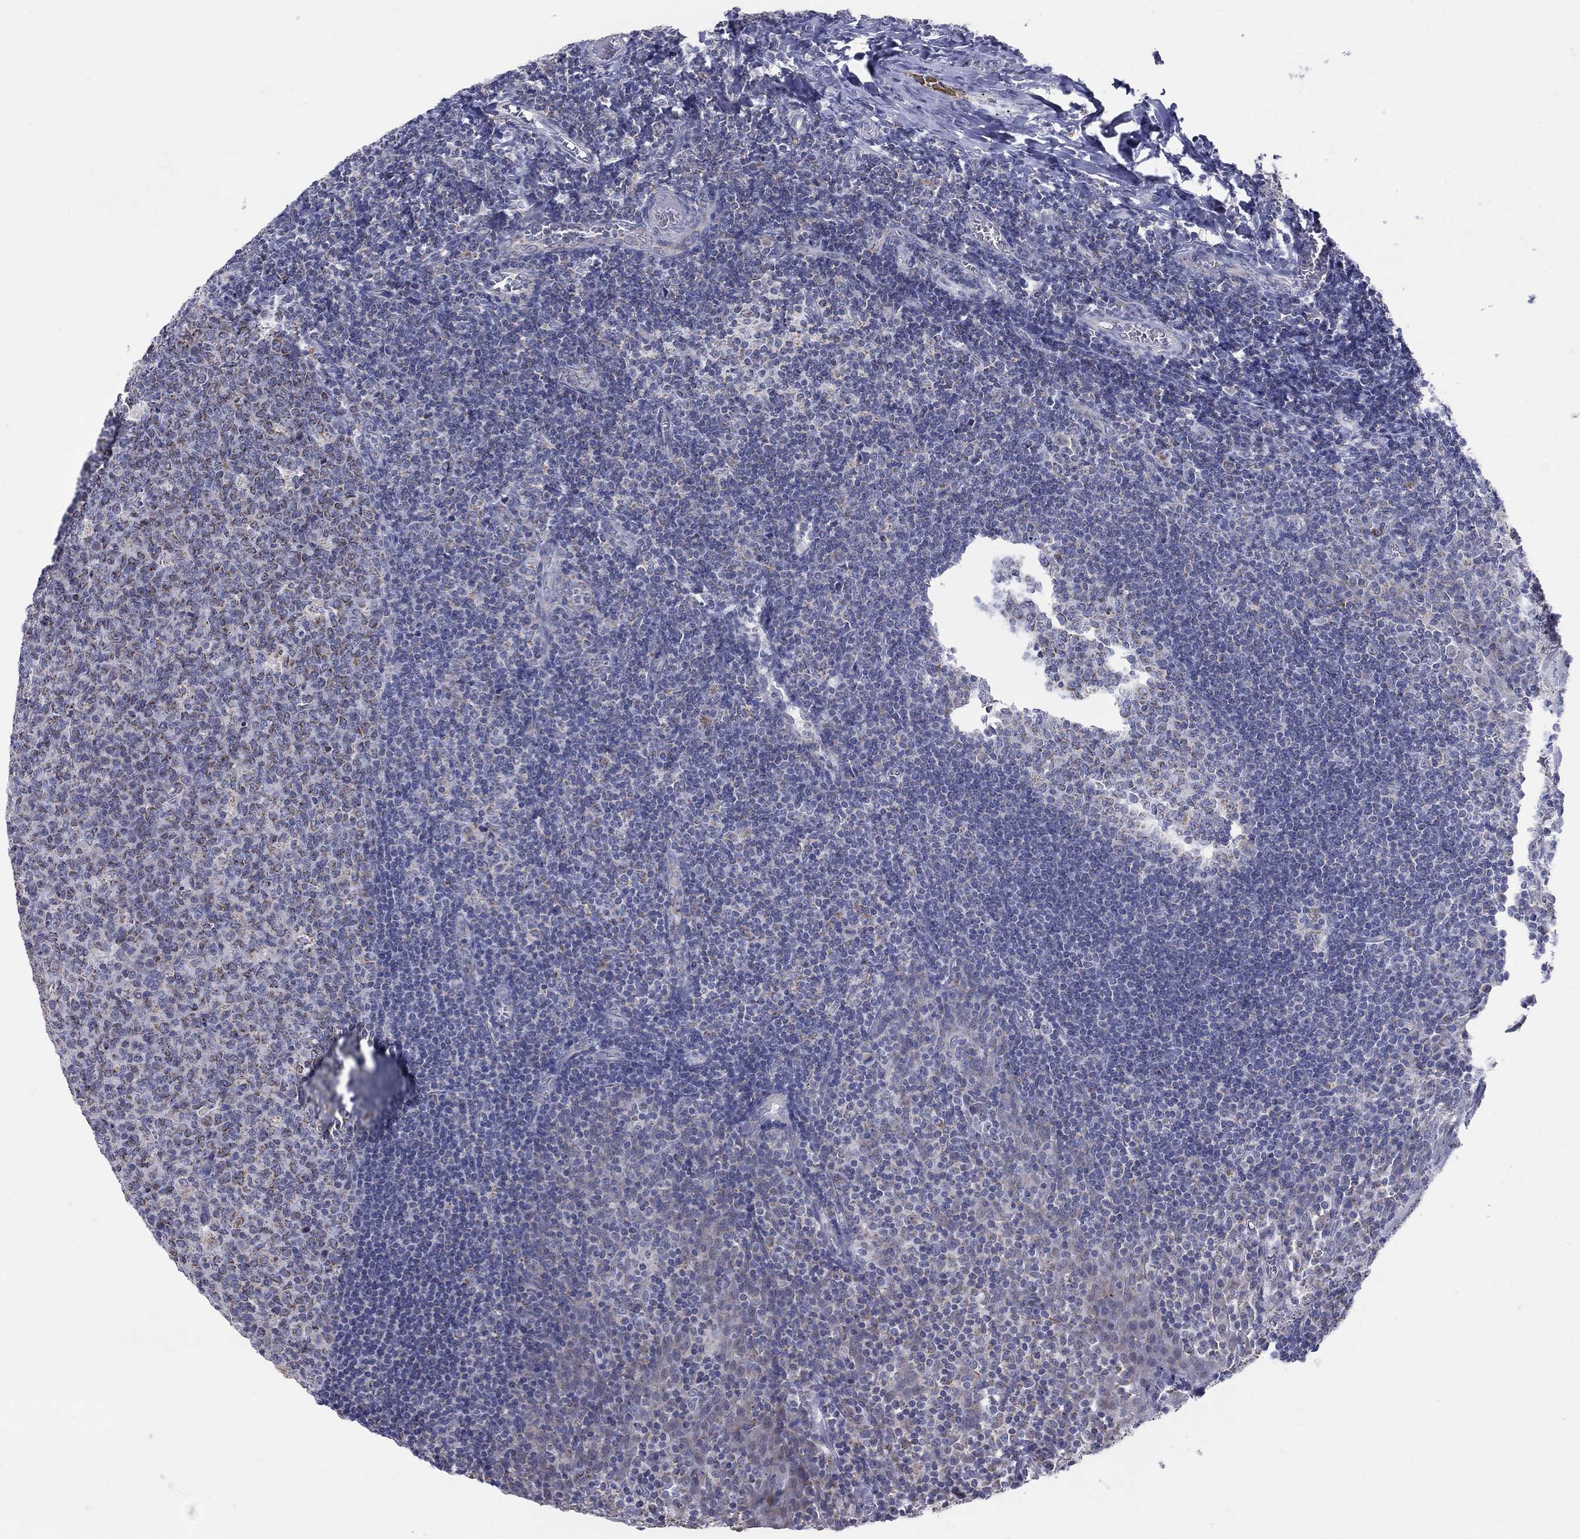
{"staining": {"intensity": "moderate", "quantity": "<25%", "location": "cytoplasmic/membranous"}, "tissue": "tonsil", "cell_type": "Germinal center cells", "image_type": "normal", "snomed": [{"axis": "morphology", "description": "Normal tissue, NOS"}, {"axis": "topography", "description": "Tonsil"}], "caption": "Benign tonsil exhibits moderate cytoplasmic/membranous positivity in about <25% of germinal center cells The protein of interest is shown in brown color, while the nuclei are stained blue..", "gene": "KISS1R", "patient": {"sex": "female", "age": 13}}